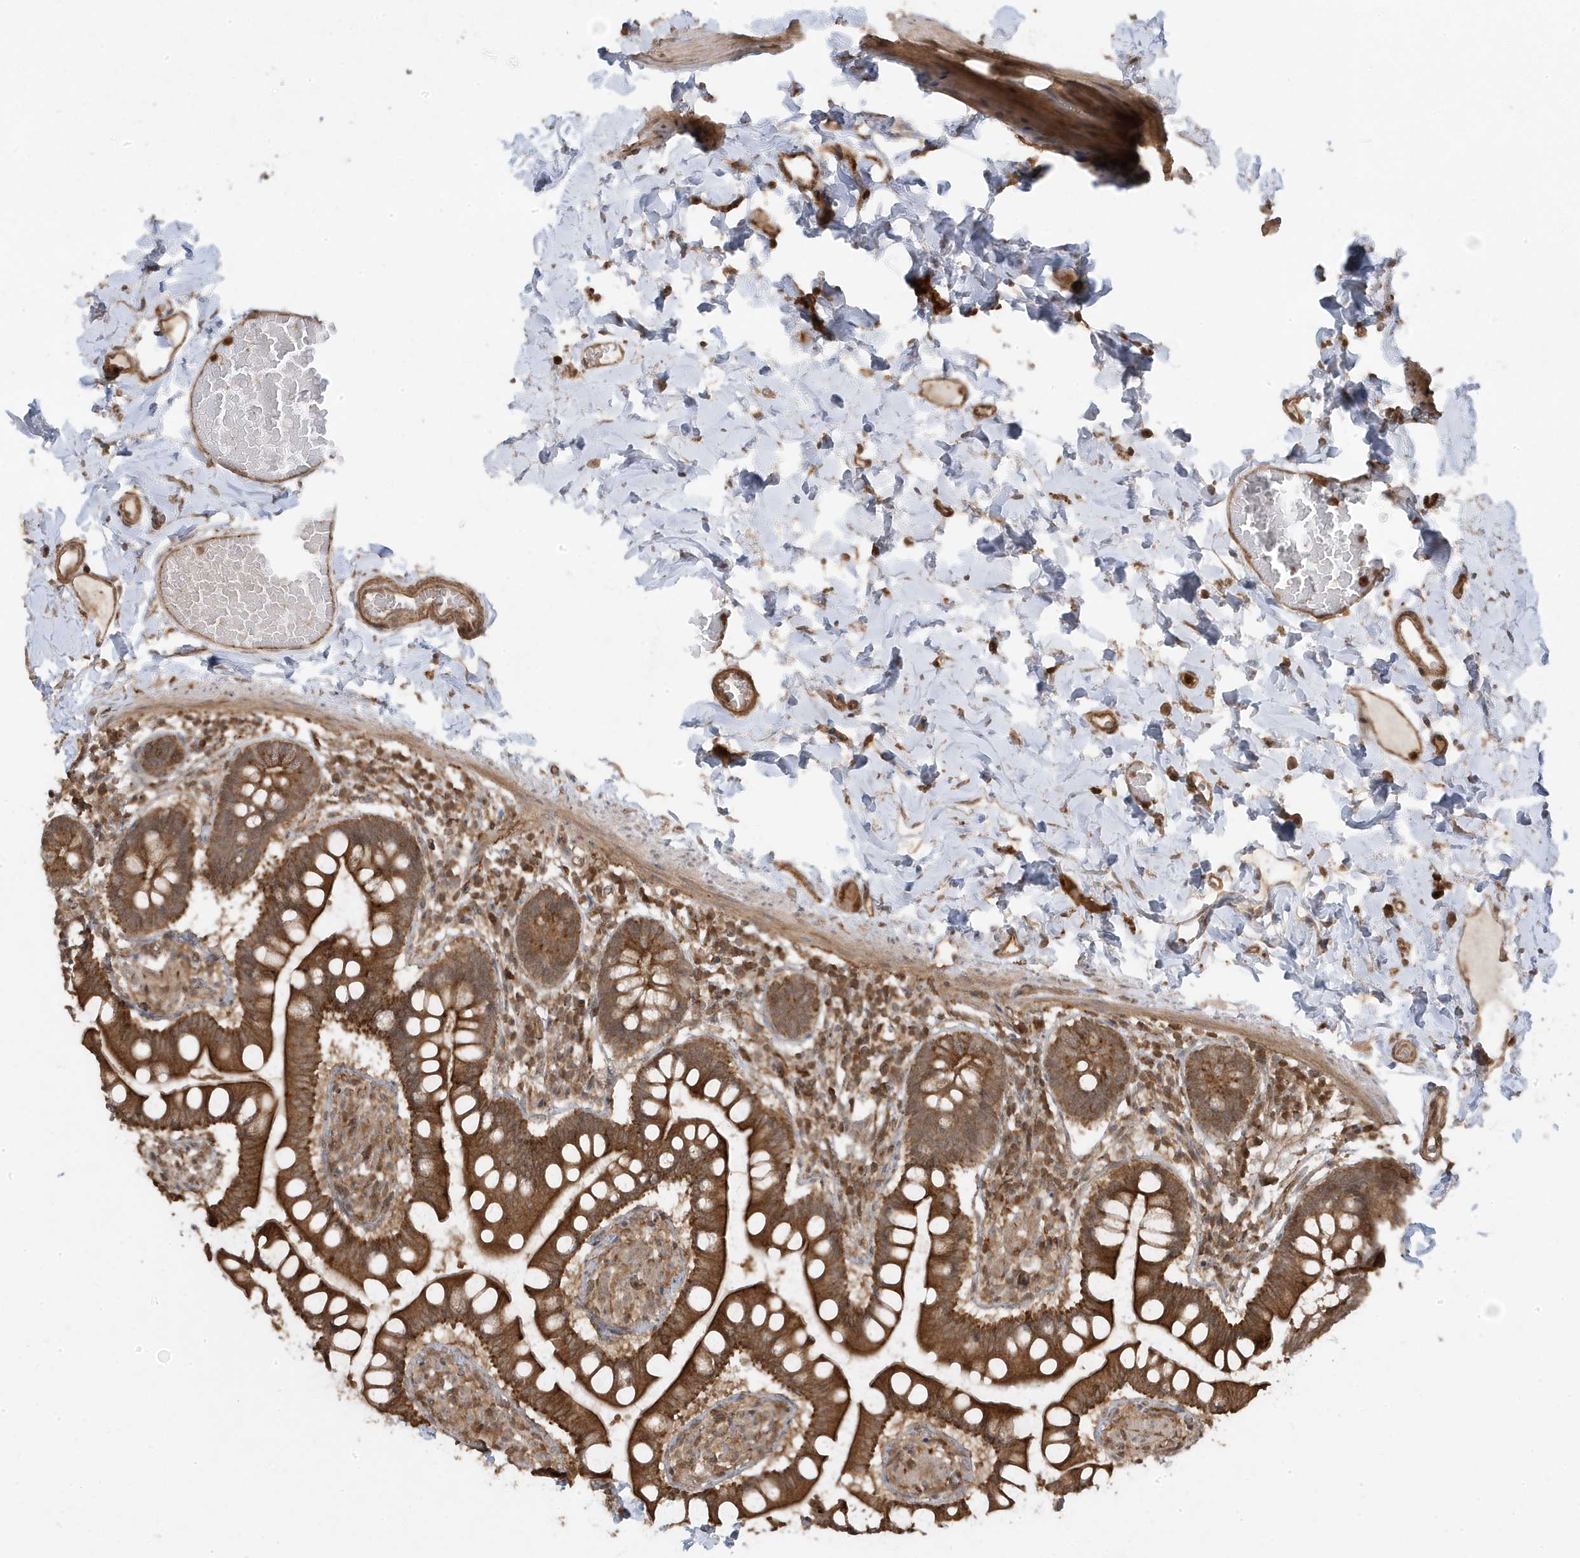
{"staining": {"intensity": "strong", "quantity": ">75%", "location": "cytoplasmic/membranous"}, "tissue": "small intestine", "cell_type": "Glandular cells", "image_type": "normal", "snomed": [{"axis": "morphology", "description": "Normal tissue, NOS"}, {"axis": "topography", "description": "Small intestine"}], "caption": "The histopathology image shows a brown stain indicating the presence of a protein in the cytoplasmic/membranous of glandular cells in small intestine.", "gene": "ASAP1", "patient": {"sex": "male", "age": 41}}